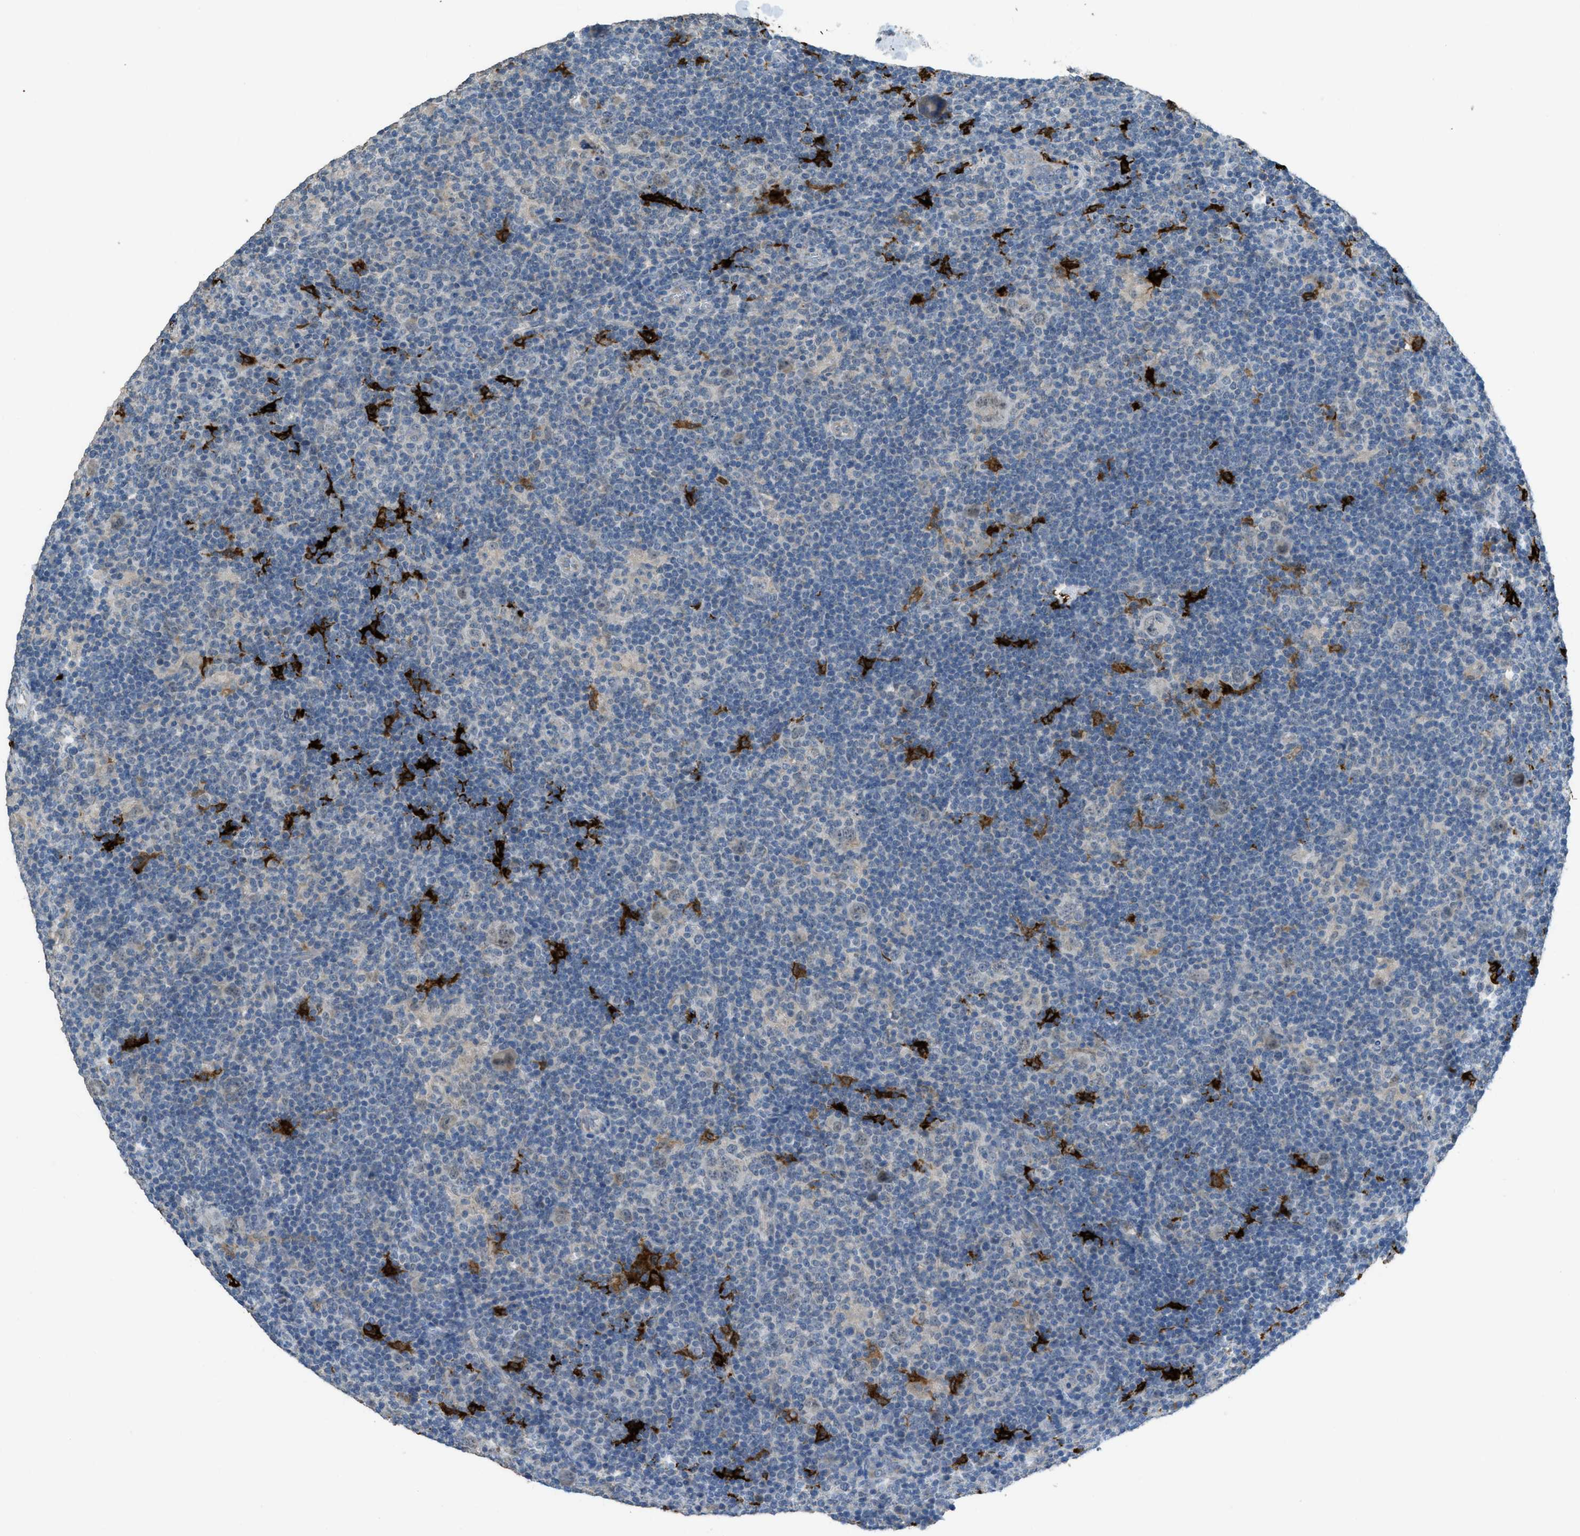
{"staining": {"intensity": "weak", "quantity": "<25%", "location": "cytoplasmic/membranous"}, "tissue": "lymphoma", "cell_type": "Tumor cells", "image_type": "cancer", "snomed": [{"axis": "morphology", "description": "Hodgkin's disease, NOS"}, {"axis": "topography", "description": "Lymph node"}], "caption": "High power microscopy histopathology image of an immunohistochemistry image of lymphoma, revealing no significant expression in tumor cells.", "gene": "TIMD4", "patient": {"sex": "female", "age": 57}}